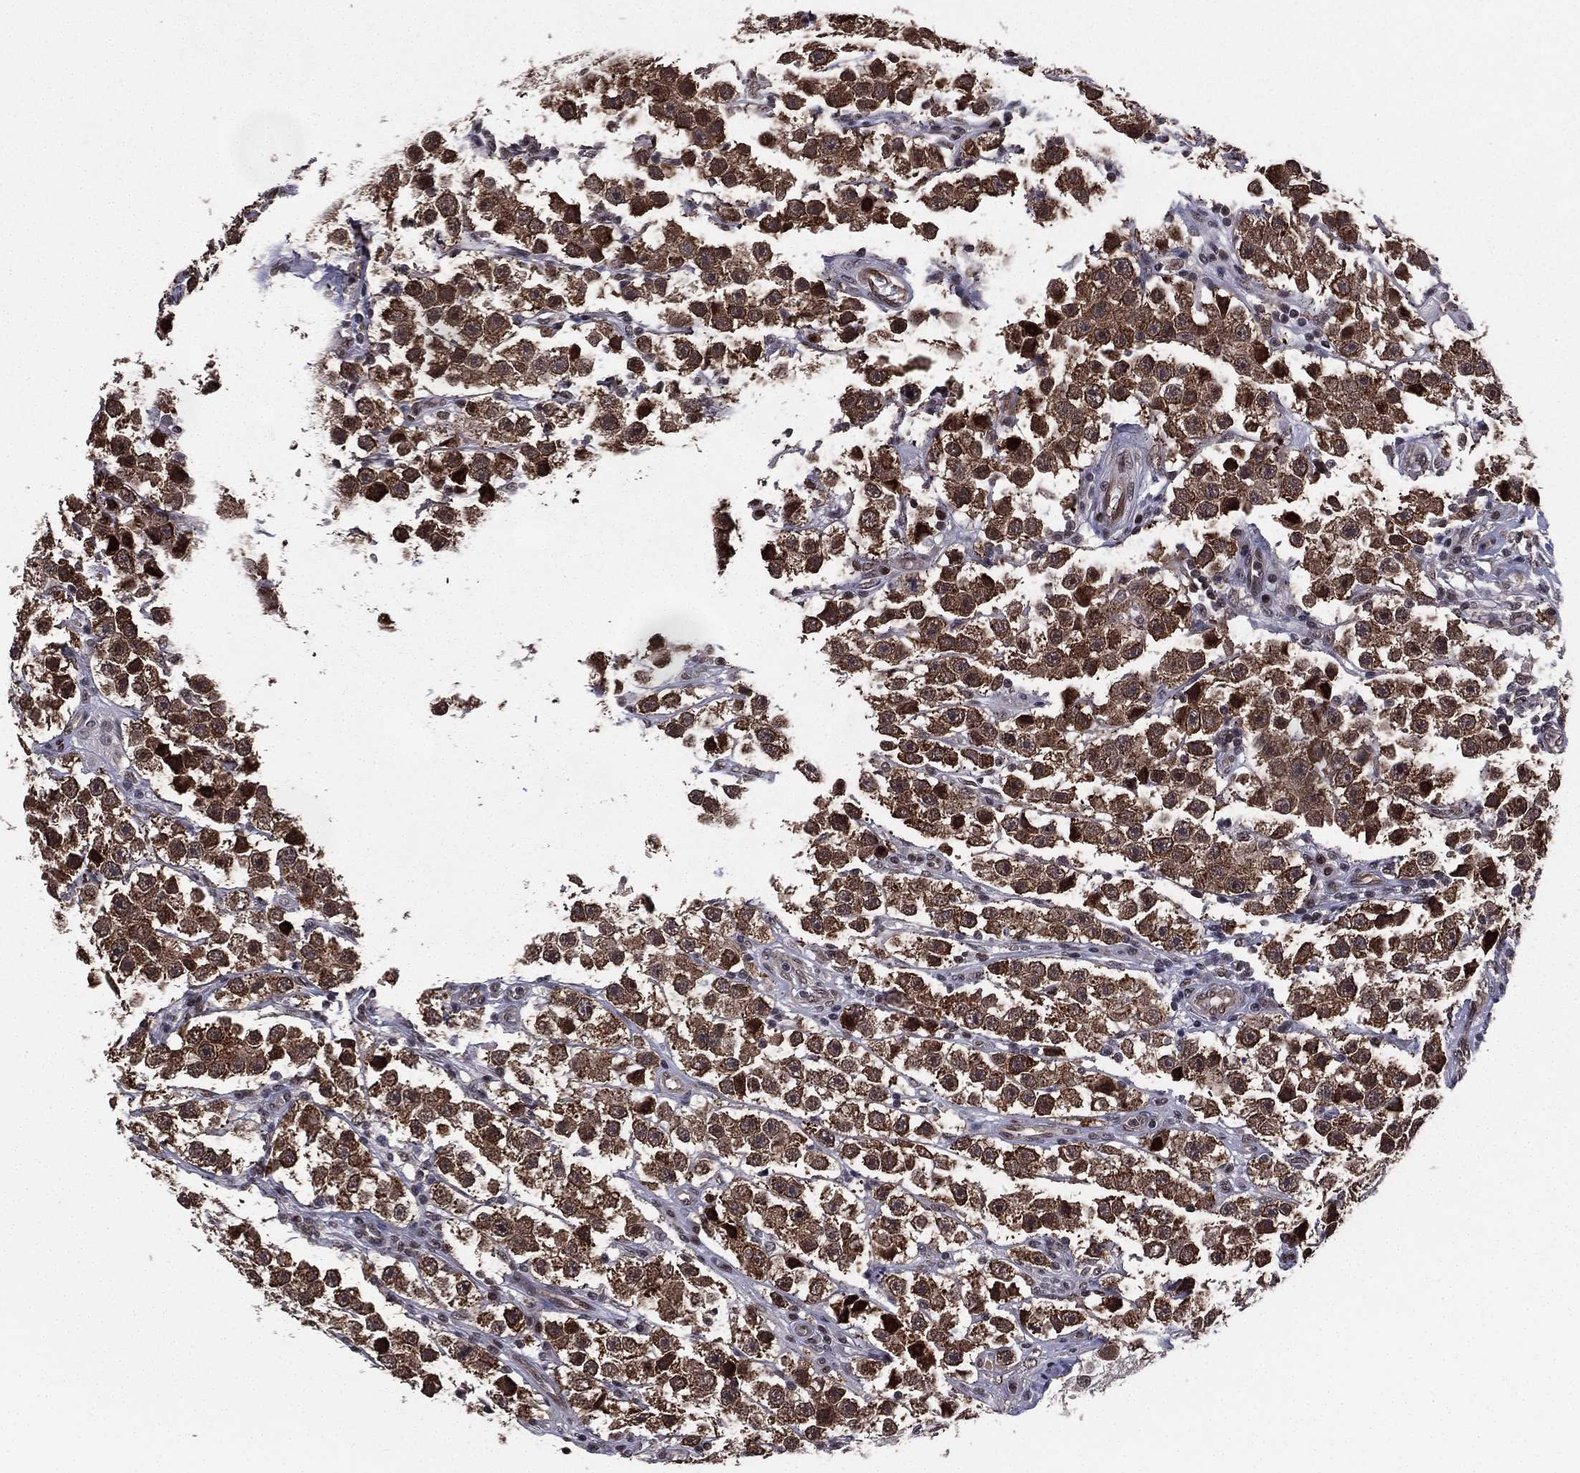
{"staining": {"intensity": "moderate", "quantity": ">75%", "location": "cytoplasmic/membranous"}, "tissue": "testis cancer", "cell_type": "Tumor cells", "image_type": "cancer", "snomed": [{"axis": "morphology", "description": "Seminoma, NOS"}, {"axis": "topography", "description": "Testis"}], "caption": "Protein expression analysis of human testis cancer (seminoma) reveals moderate cytoplasmic/membranous positivity in about >75% of tumor cells.", "gene": "RARB", "patient": {"sex": "male", "age": 45}}